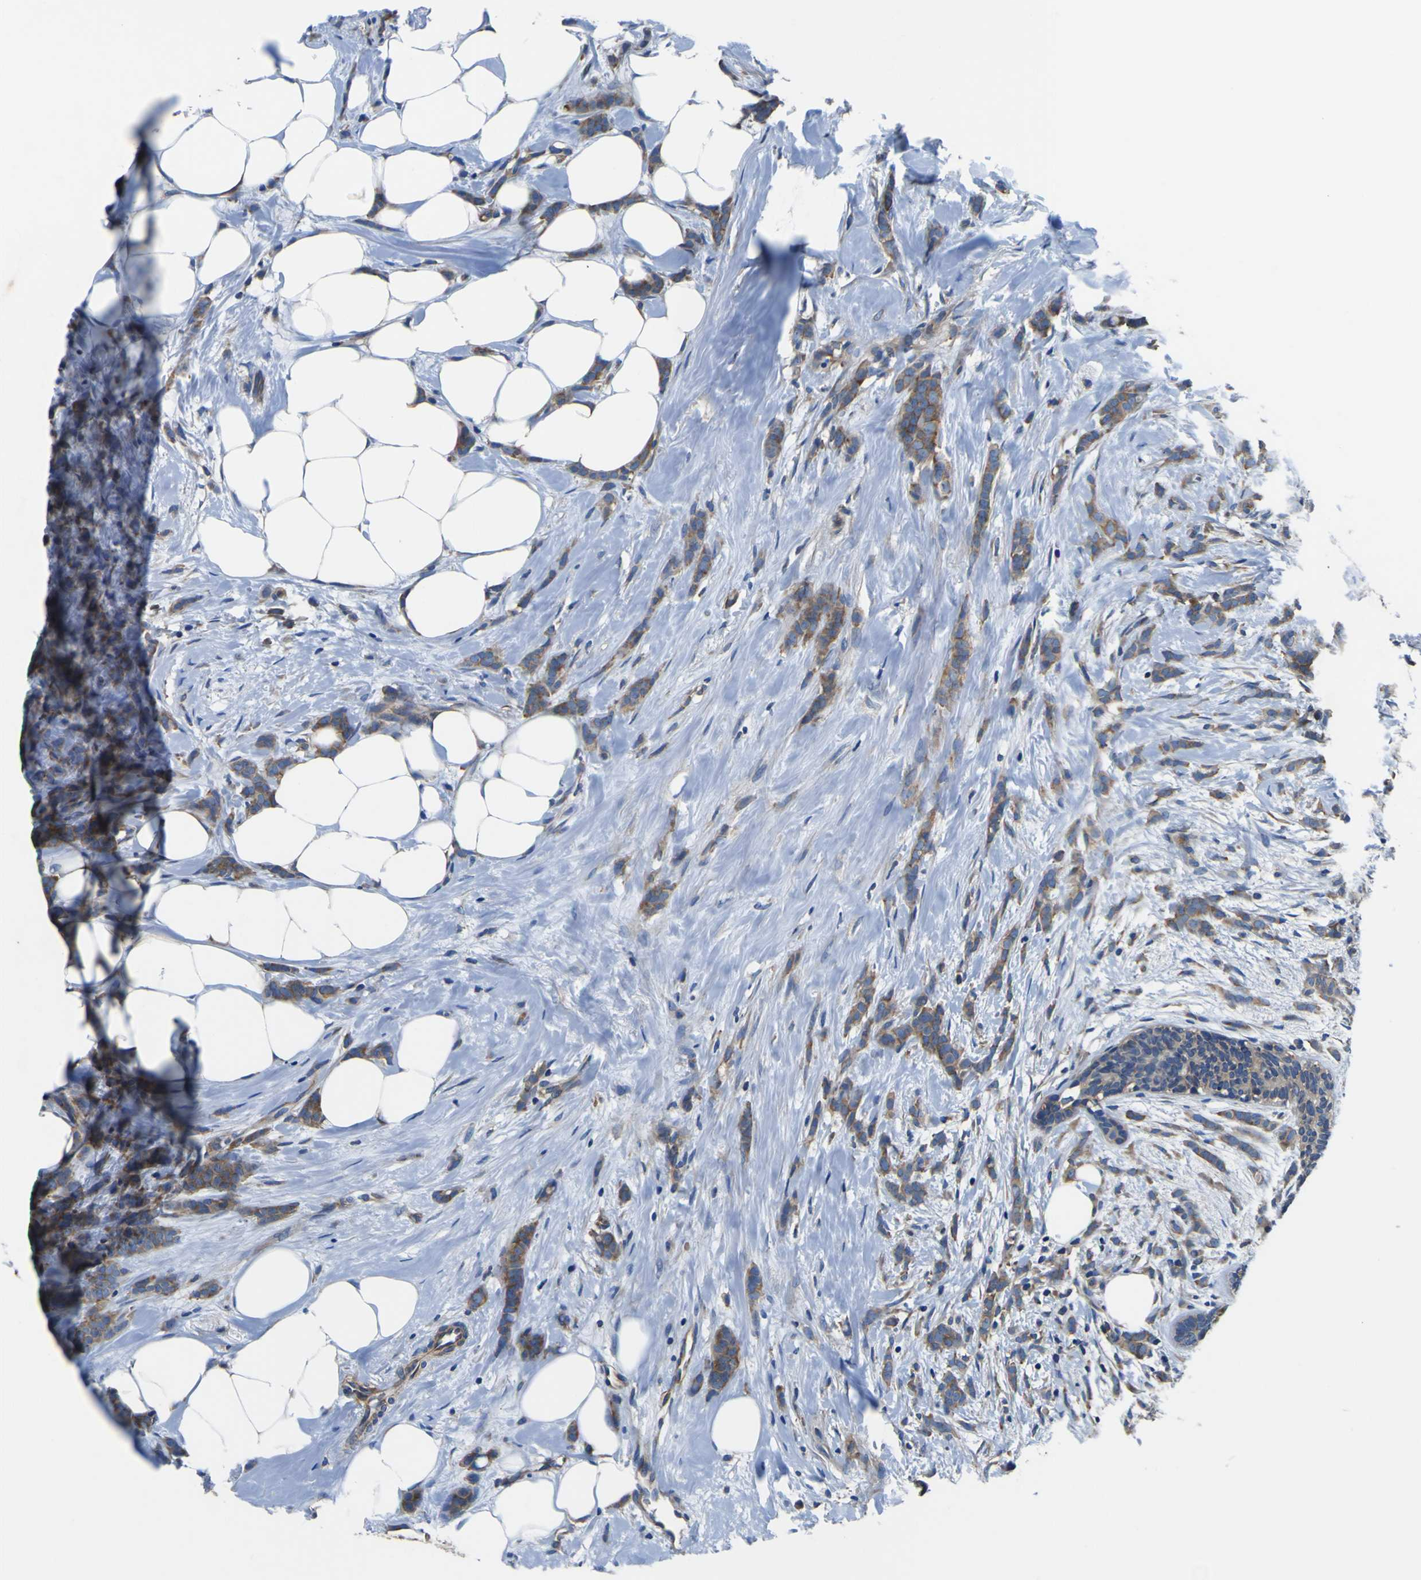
{"staining": {"intensity": "moderate", "quantity": ">75%", "location": "cytoplasmic/membranous"}, "tissue": "breast cancer", "cell_type": "Tumor cells", "image_type": "cancer", "snomed": [{"axis": "morphology", "description": "Lobular carcinoma, in situ"}, {"axis": "morphology", "description": "Lobular carcinoma"}, {"axis": "topography", "description": "Breast"}], "caption": "A medium amount of moderate cytoplasmic/membranous expression is appreciated in approximately >75% of tumor cells in breast cancer tissue.", "gene": "CNR2", "patient": {"sex": "female", "age": 41}}